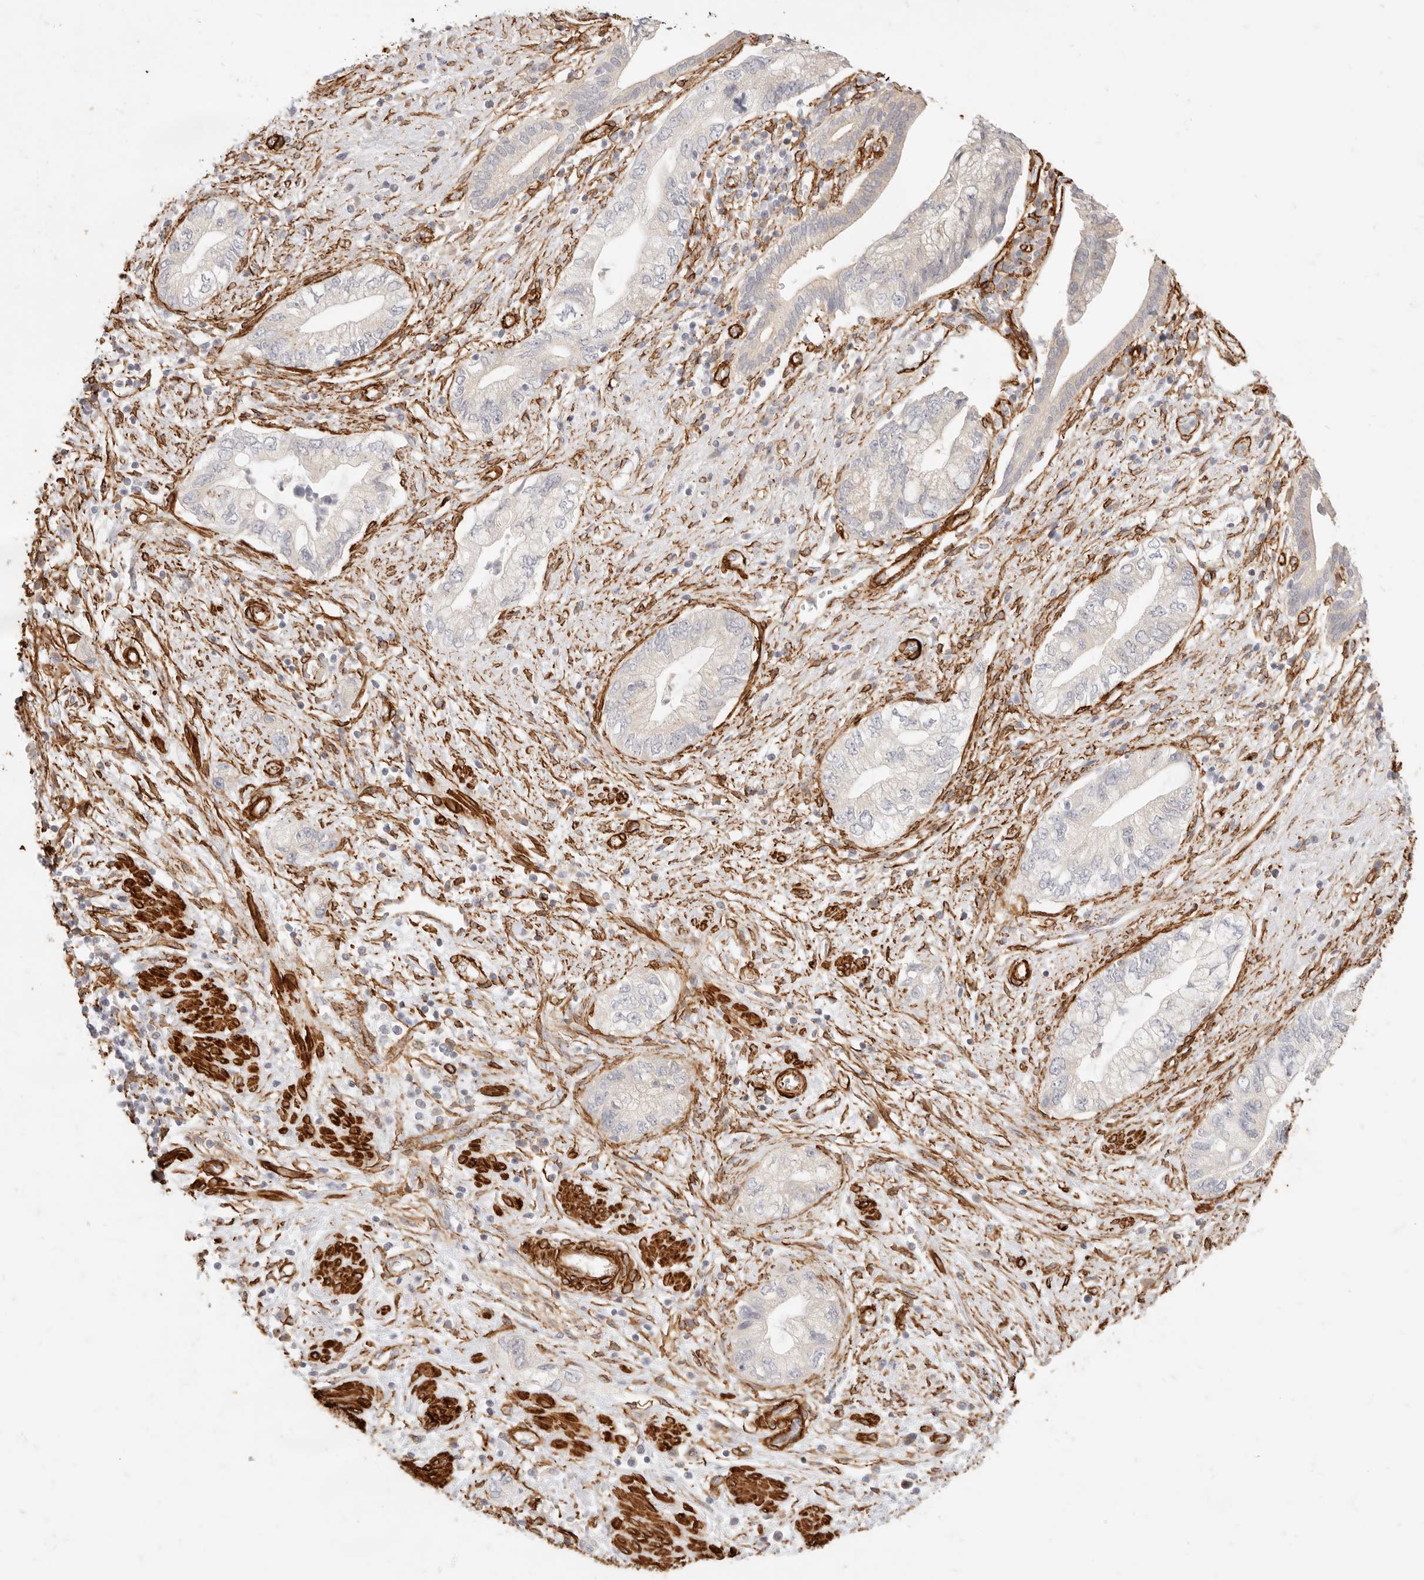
{"staining": {"intensity": "negative", "quantity": "none", "location": "none"}, "tissue": "pancreatic cancer", "cell_type": "Tumor cells", "image_type": "cancer", "snomed": [{"axis": "morphology", "description": "Adenocarcinoma, NOS"}, {"axis": "topography", "description": "Pancreas"}], "caption": "High power microscopy image of an IHC histopathology image of pancreatic cancer (adenocarcinoma), revealing no significant expression in tumor cells. (Brightfield microscopy of DAB (3,3'-diaminobenzidine) immunohistochemistry (IHC) at high magnification).", "gene": "TMTC2", "patient": {"sex": "female", "age": 73}}